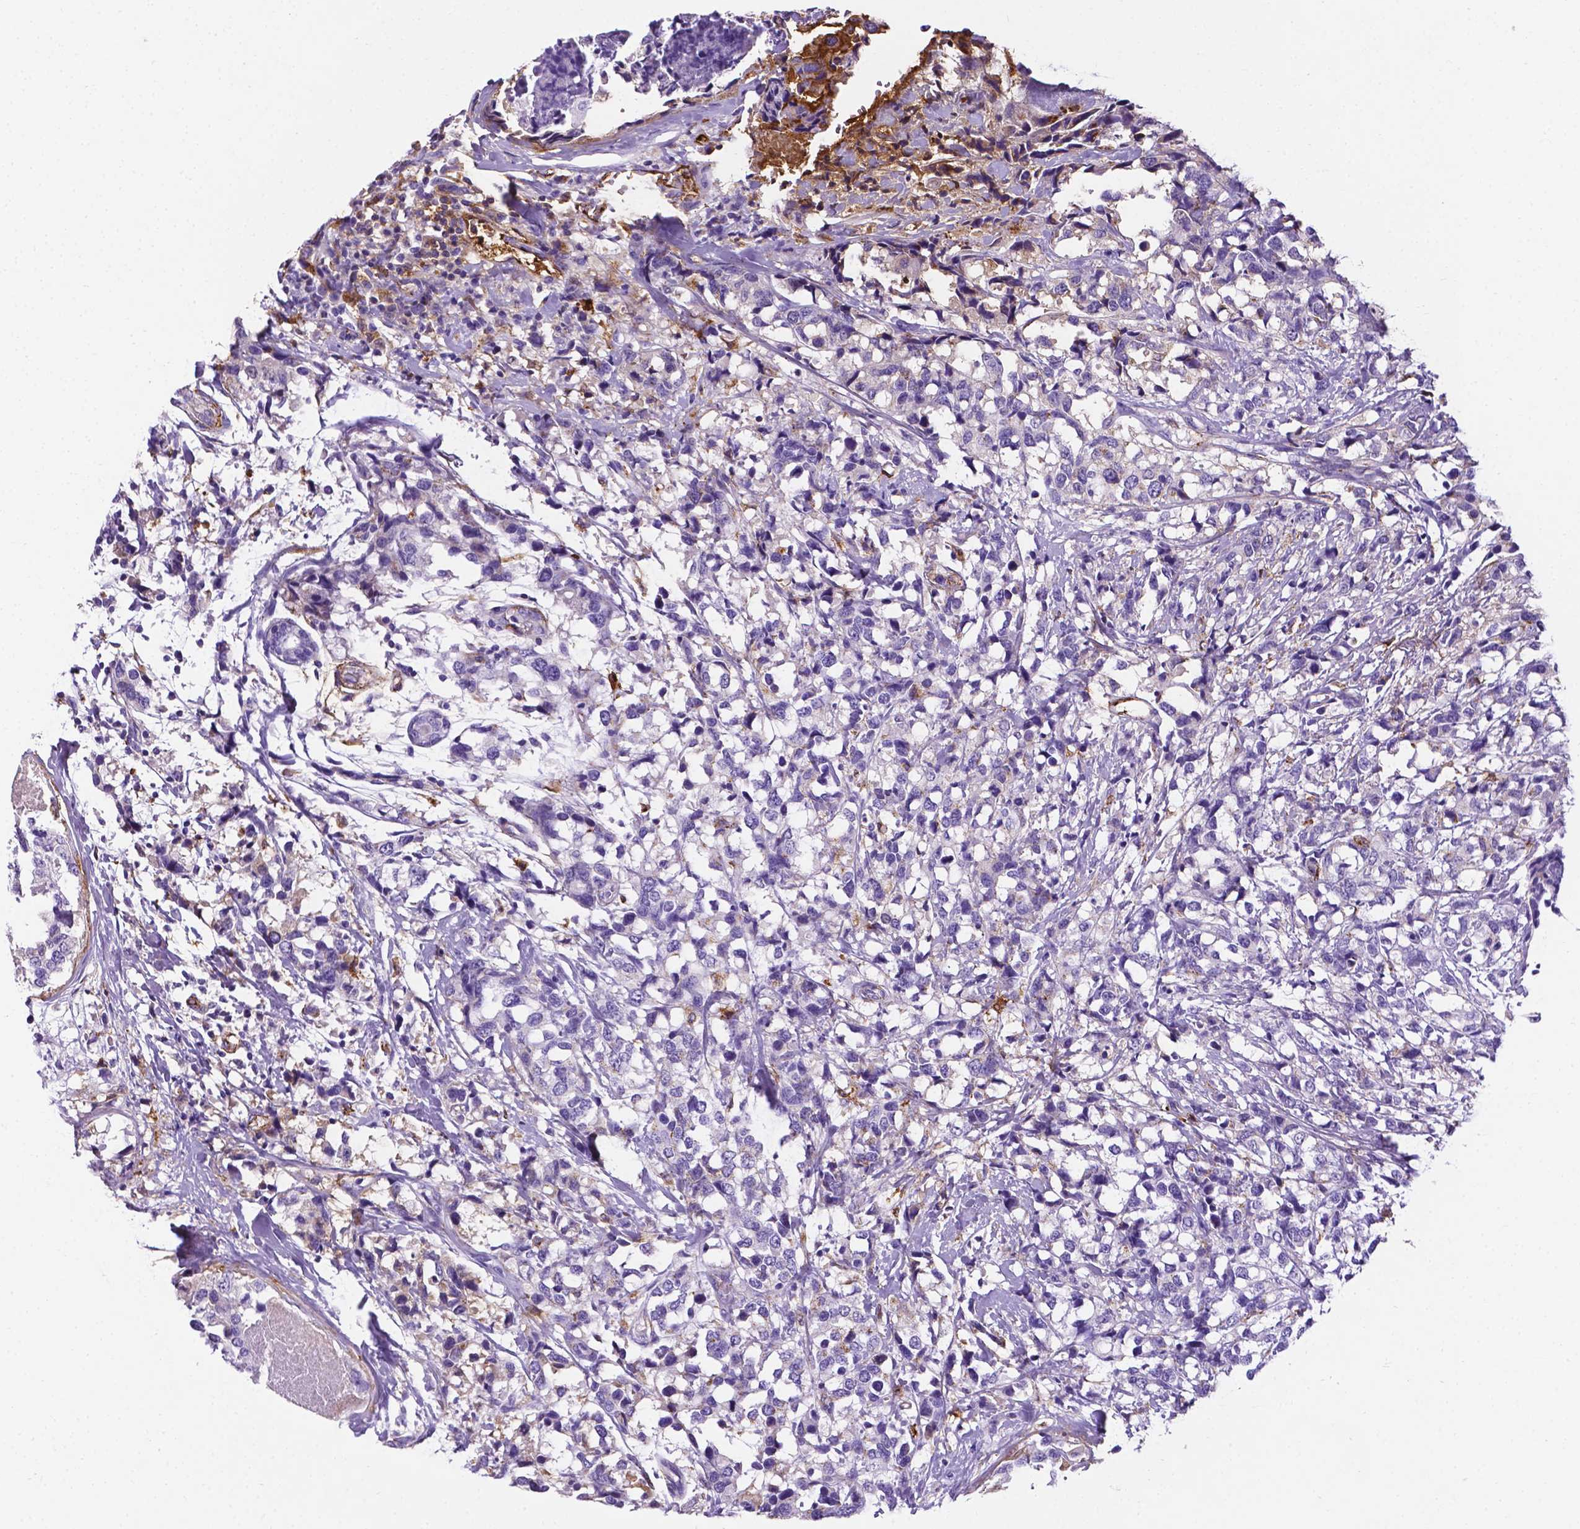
{"staining": {"intensity": "negative", "quantity": "none", "location": "none"}, "tissue": "breast cancer", "cell_type": "Tumor cells", "image_type": "cancer", "snomed": [{"axis": "morphology", "description": "Lobular carcinoma"}, {"axis": "topography", "description": "Breast"}], "caption": "This is an immunohistochemistry histopathology image of breast lobular carcinoma. There is no positivity in tumor cells.", "gene": "APOE", "patient": {"sex": "female", "age": 59}}